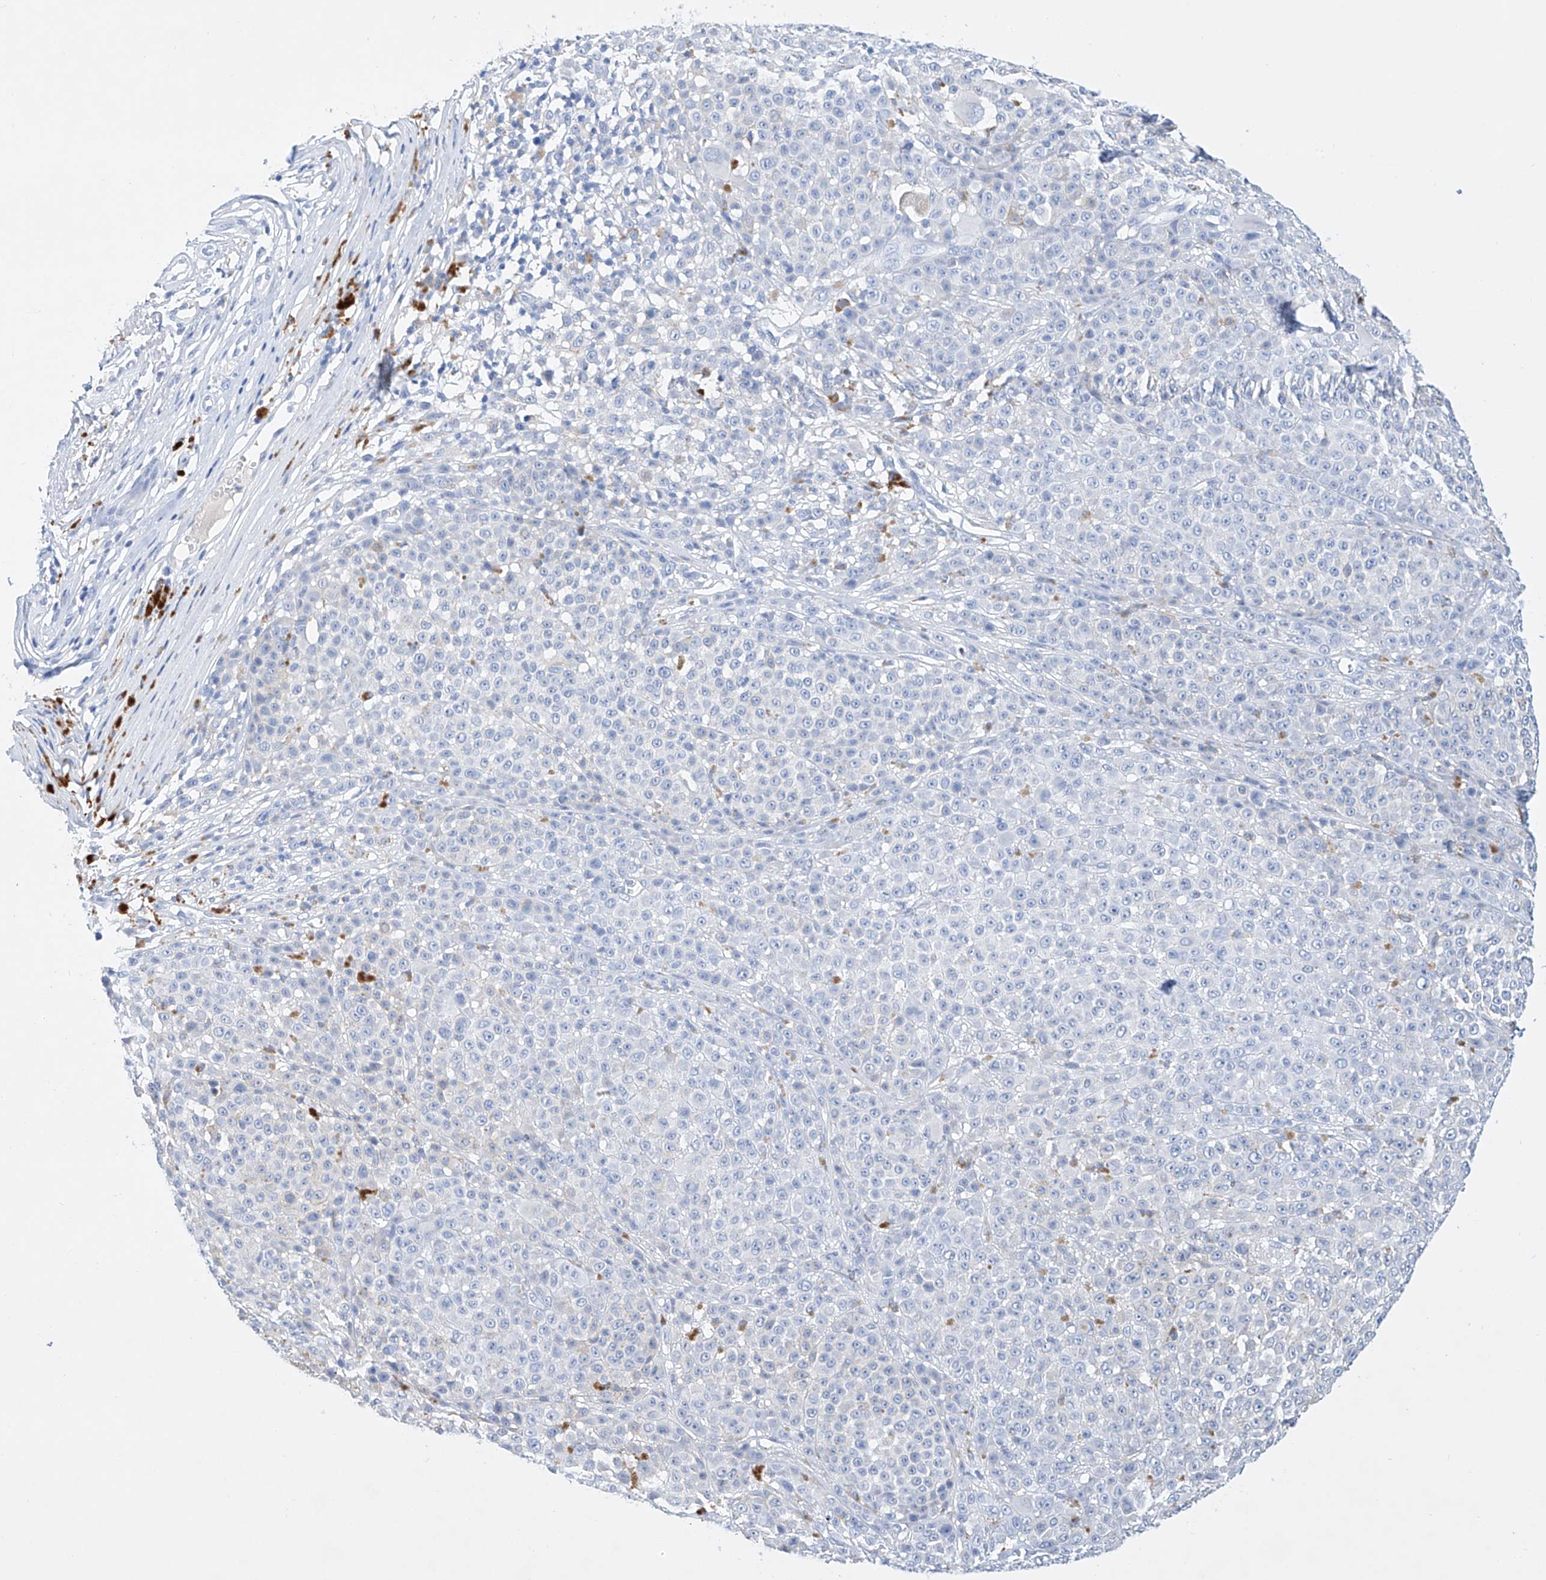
{"staining": {"intensity": "negative", "quantity": "none", "location": "none"}, "tissue": "melanoma", "cell_type": "Tumor cells", "image_type": "cancer", "snomed": [{"axis": "morphology", "description": "Malignant melanoma, NOS"}, {"axis": "topography", "description": "Skin"}], "caption": "DAB immunohistochemical staining of malignant melanoma shows no significant positivity in tumor cells. (DAB immunohistochemistry (IHC) visualized using brightfield microscopy, high magnification).", "gene": "LURAP1", "patient": {"sex": "female", "age": 94}}